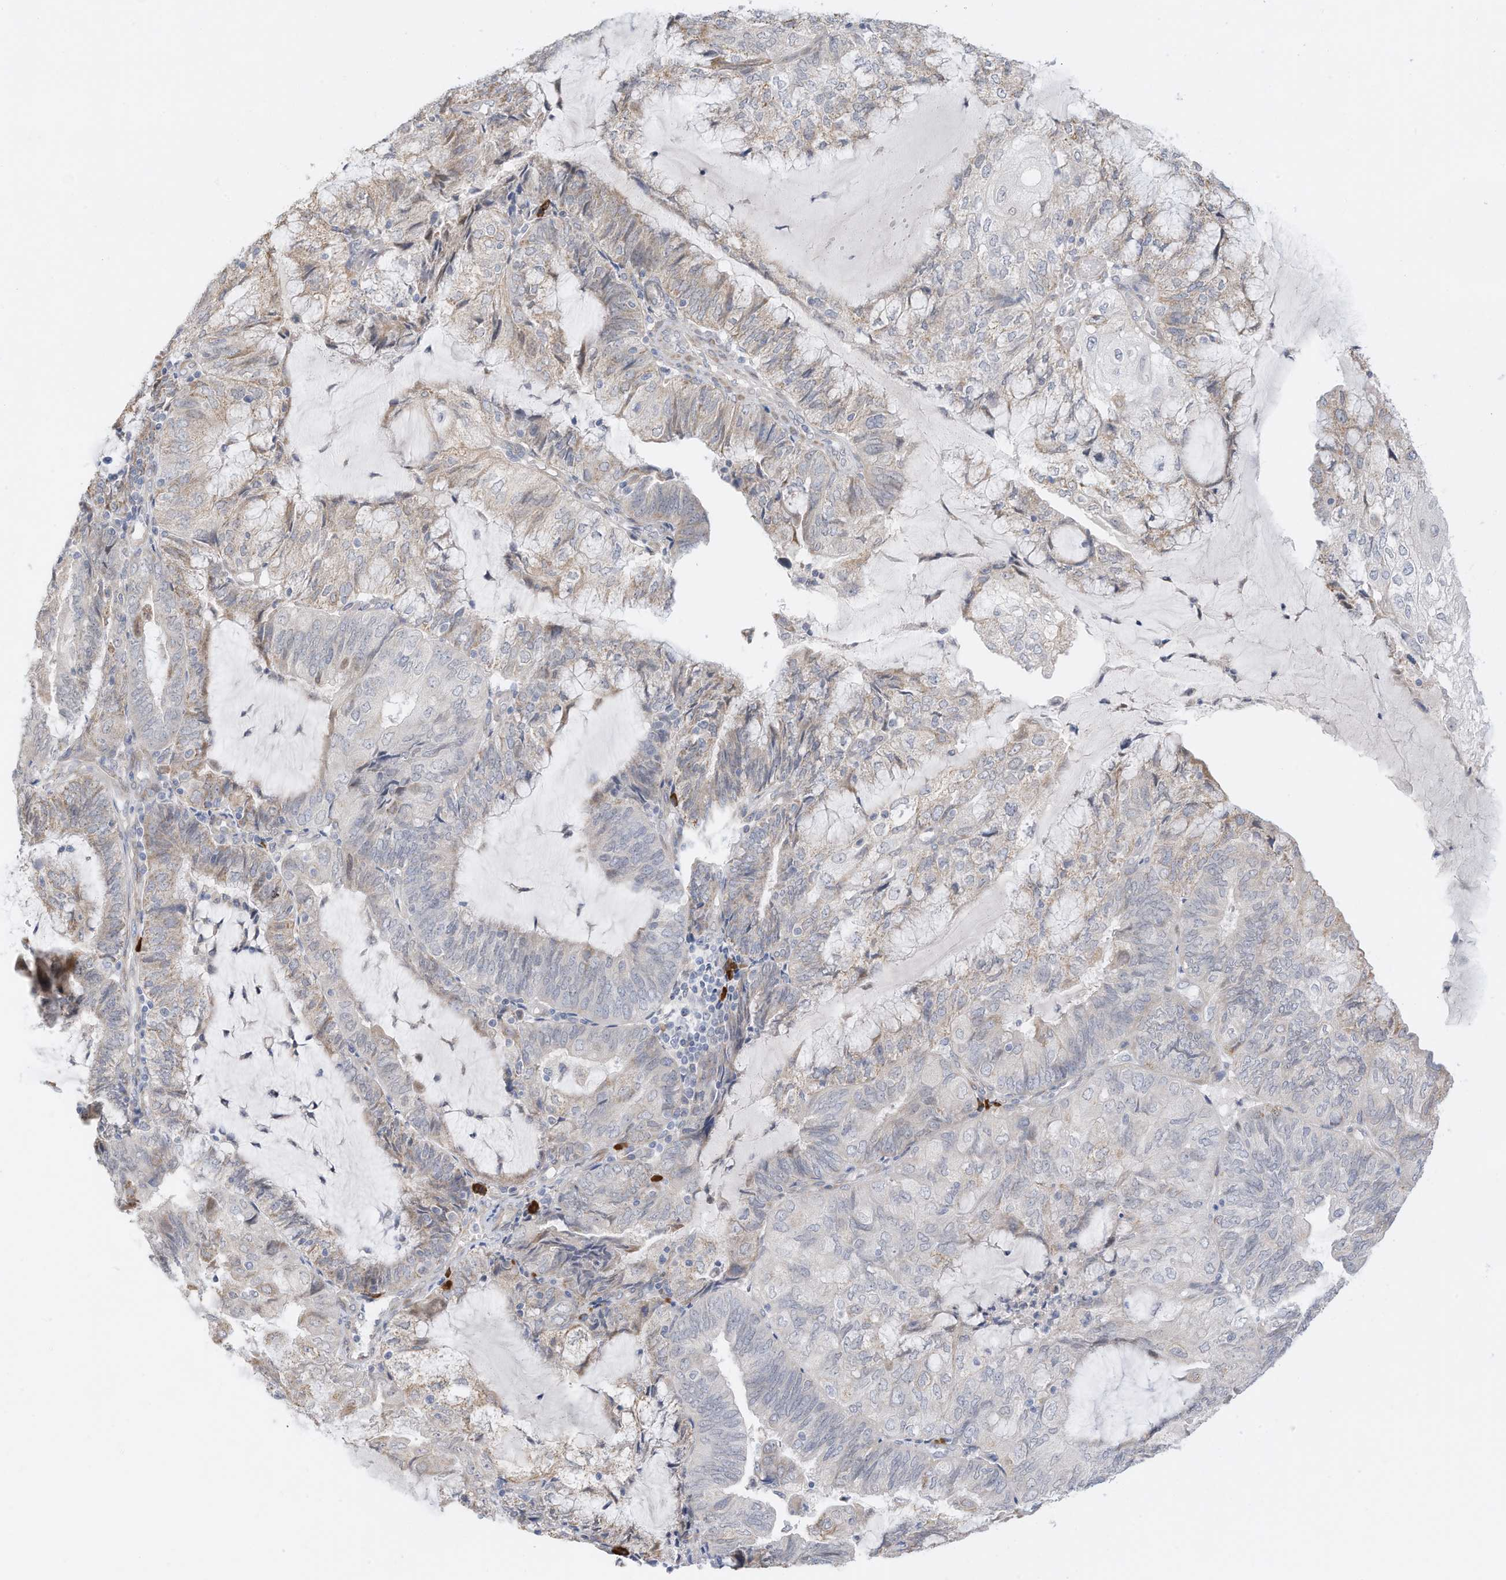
{"staining": {"intensity": "negative", "quantity": "none", "location": "none"}, "tissue": "endometrial cancer", "cell_type": "Tumor cells", "image_type": "cancer", "snomed": [{"axis": "morphology", "description": "Adenocarcinoma, NOS"}, {"axis": "topography", "description": "Endometrium"}], "caption": "Tumor cells show no significant staining in endometrial cancer. (Brightfield microscopy of DAB immunohistochemistry at high magnification).", "gene": "ZNF292", "patient": {"sex": "female", "age": 81}}